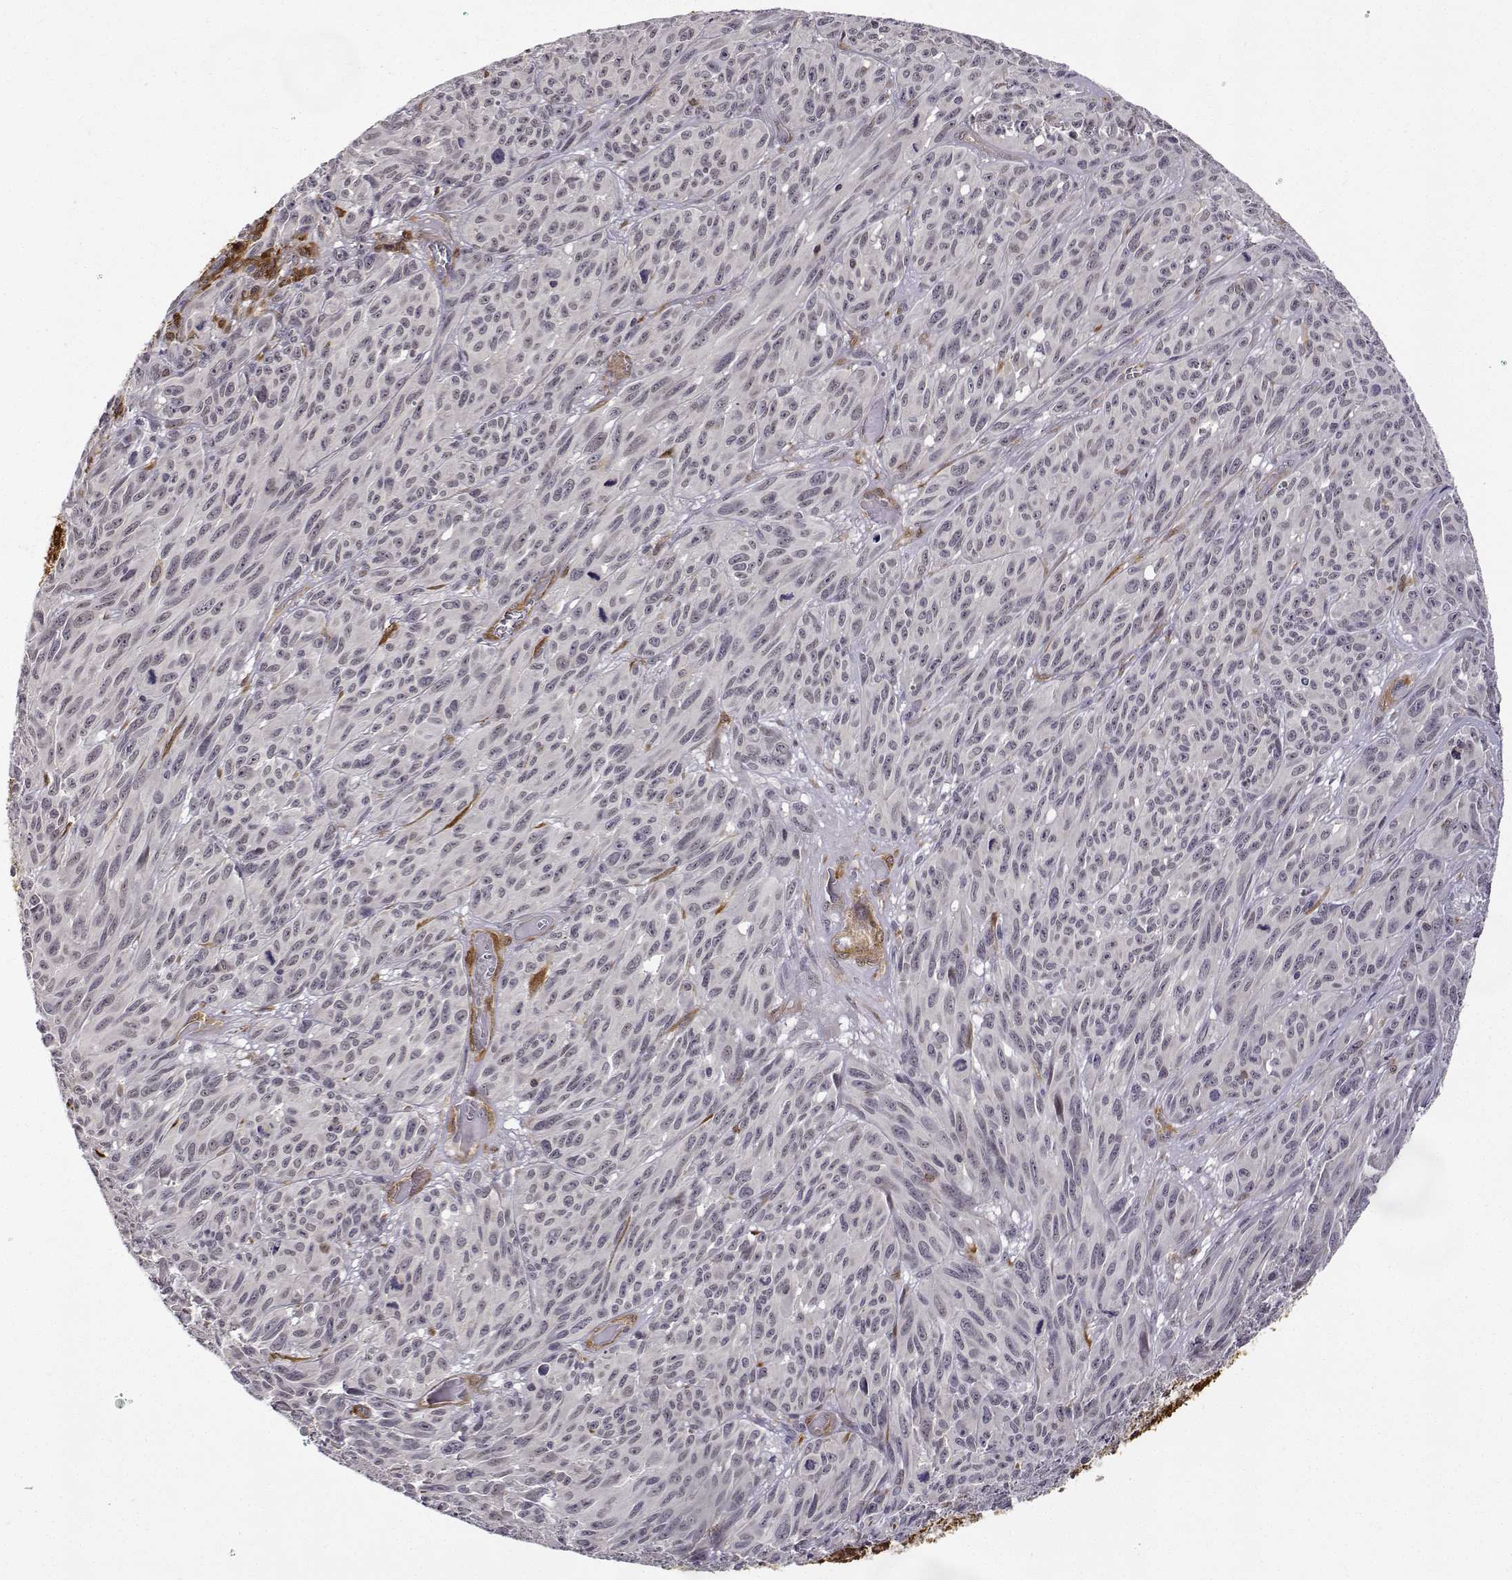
{"staining": {"intensity": "negative", "quantity": "none", "location": "none"}, "tissue": "melanoma", "cell_type": "Tumor cells", "image_type": "cancer", "snomed": [{"axis": "morphology", "description": "Malignant melanoma, NOS"}, {"axis": "topography", "description": "Vulva, labia, clitoris and Bartholin´s gland, NO"}], "caption": "Immunohistochemical staining of human malignant melanoma demonstrates no significant positivity in tumor cells.", "gene": "PHGDH", "patient": {"sex": "female", "age": 75}}